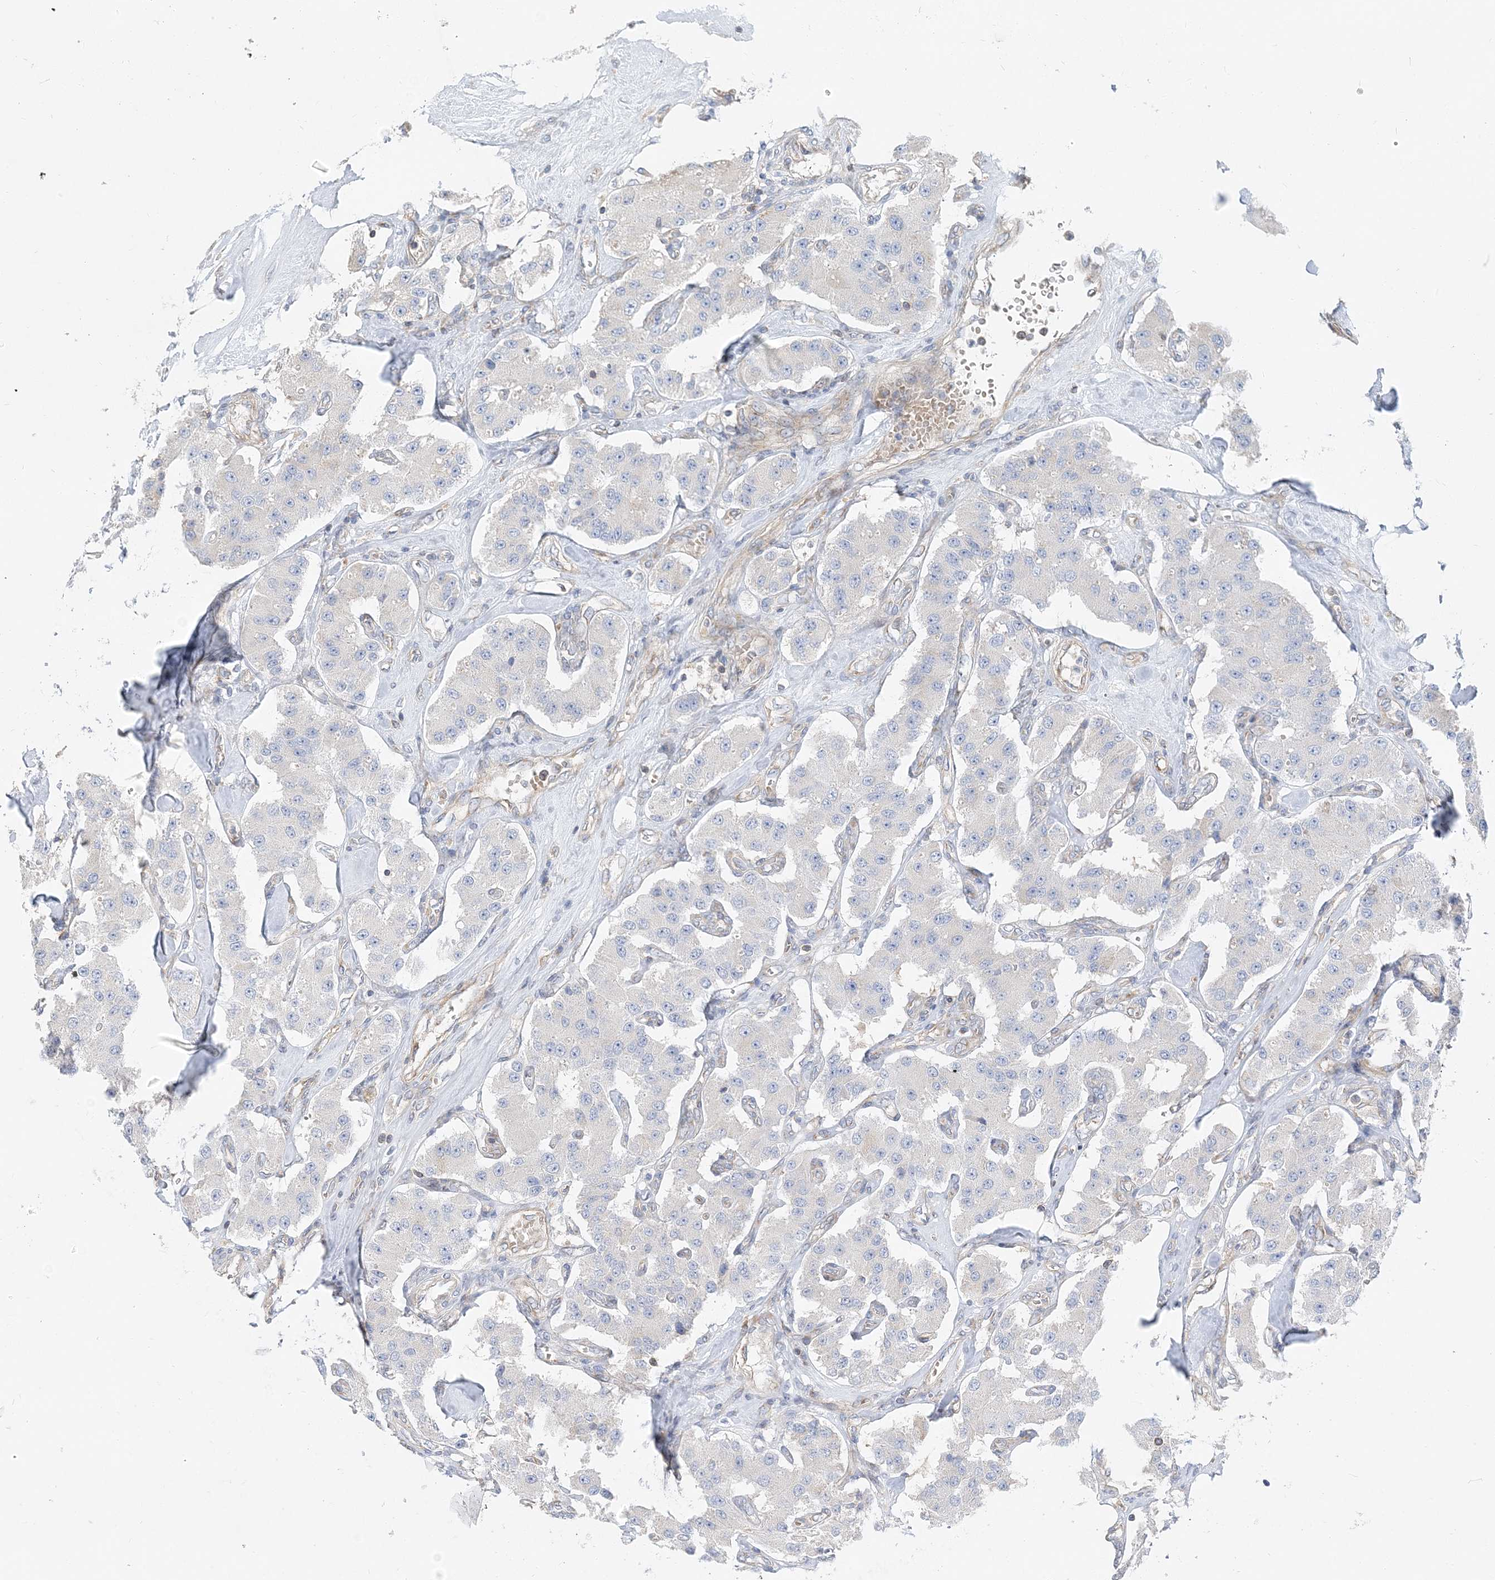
{"staining": {"intensity": "weak", "quantity": "<25%", "location": "cytoplasmic/membranous"}, "tissue": "carcinoid", "cell_type": "Tumor cells", "image_type": "cancer", "snomed": [{"axis": "morphology", "description": "Carcinoid, malignant, NOS"}, {"axis": "topography", "description": "Pancreas"}], "caption": "Immunohistochemical staining of human carcinoid demonstrates no significant staining in tumor cells.", "gene": "FAM114A2", "patient": {"sex": "male", "age": 41}}